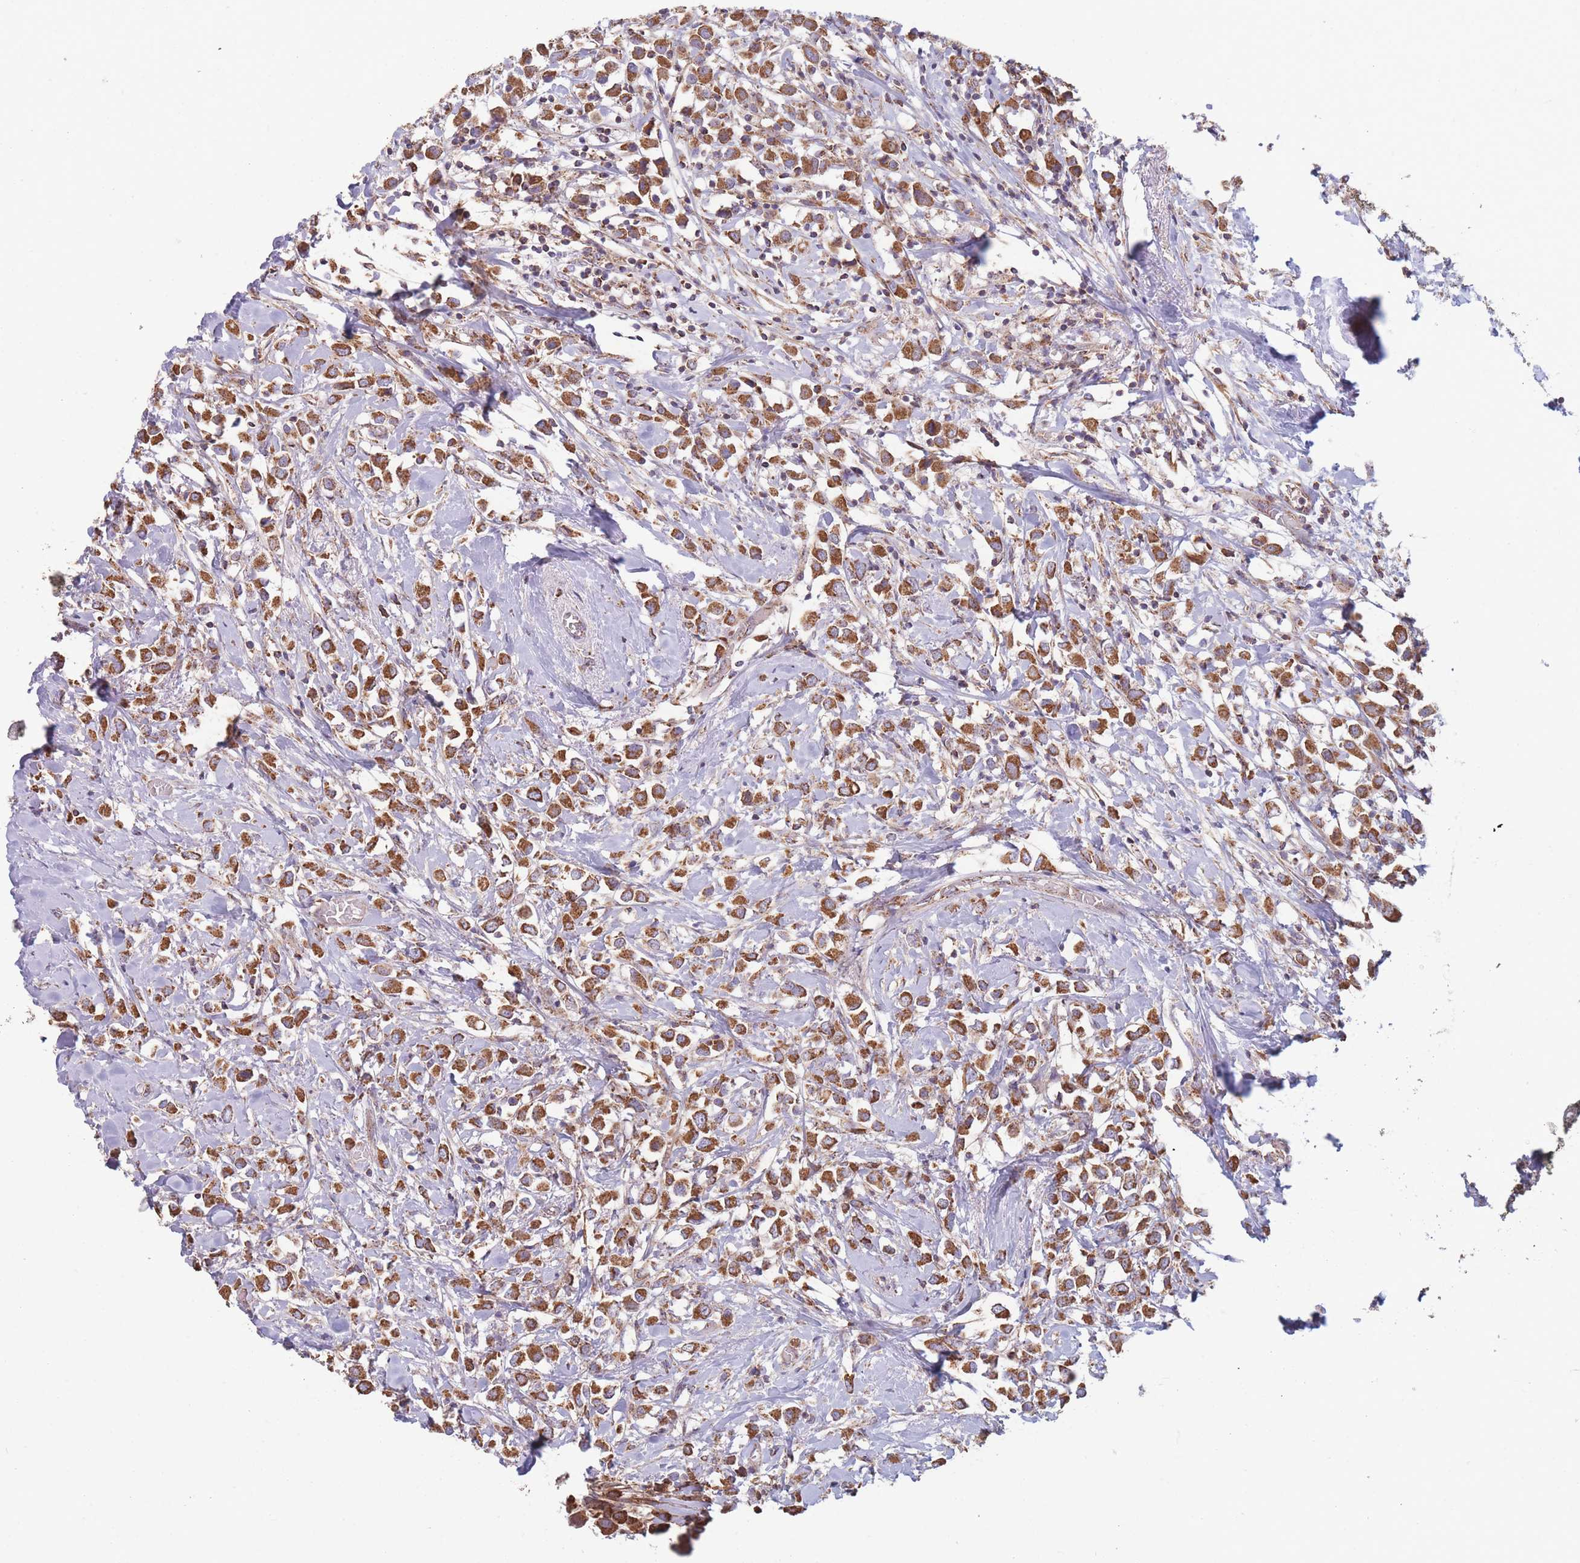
{"staining": {"intensity": "strong", "quantity": ">75%", "location": "cytoplasmic/membranous"}, "tissue": "breast cancer", "cell_type": "Tumor cells", "image_type": "cancer", "snomed": [{"axis": "morphology", "description": "Duct carcinoma"}, {"axis": "topography", "description": "Breast"}], "caption": "Breast cancer (intraductal carcinoma) was stained to show a protein in brown. There is high levels of strong cytoplasmic/membranous staining in about >75% of tumor cells.", "gene": "KIF16B", "patient": {"sex": "female", "age": 61}}